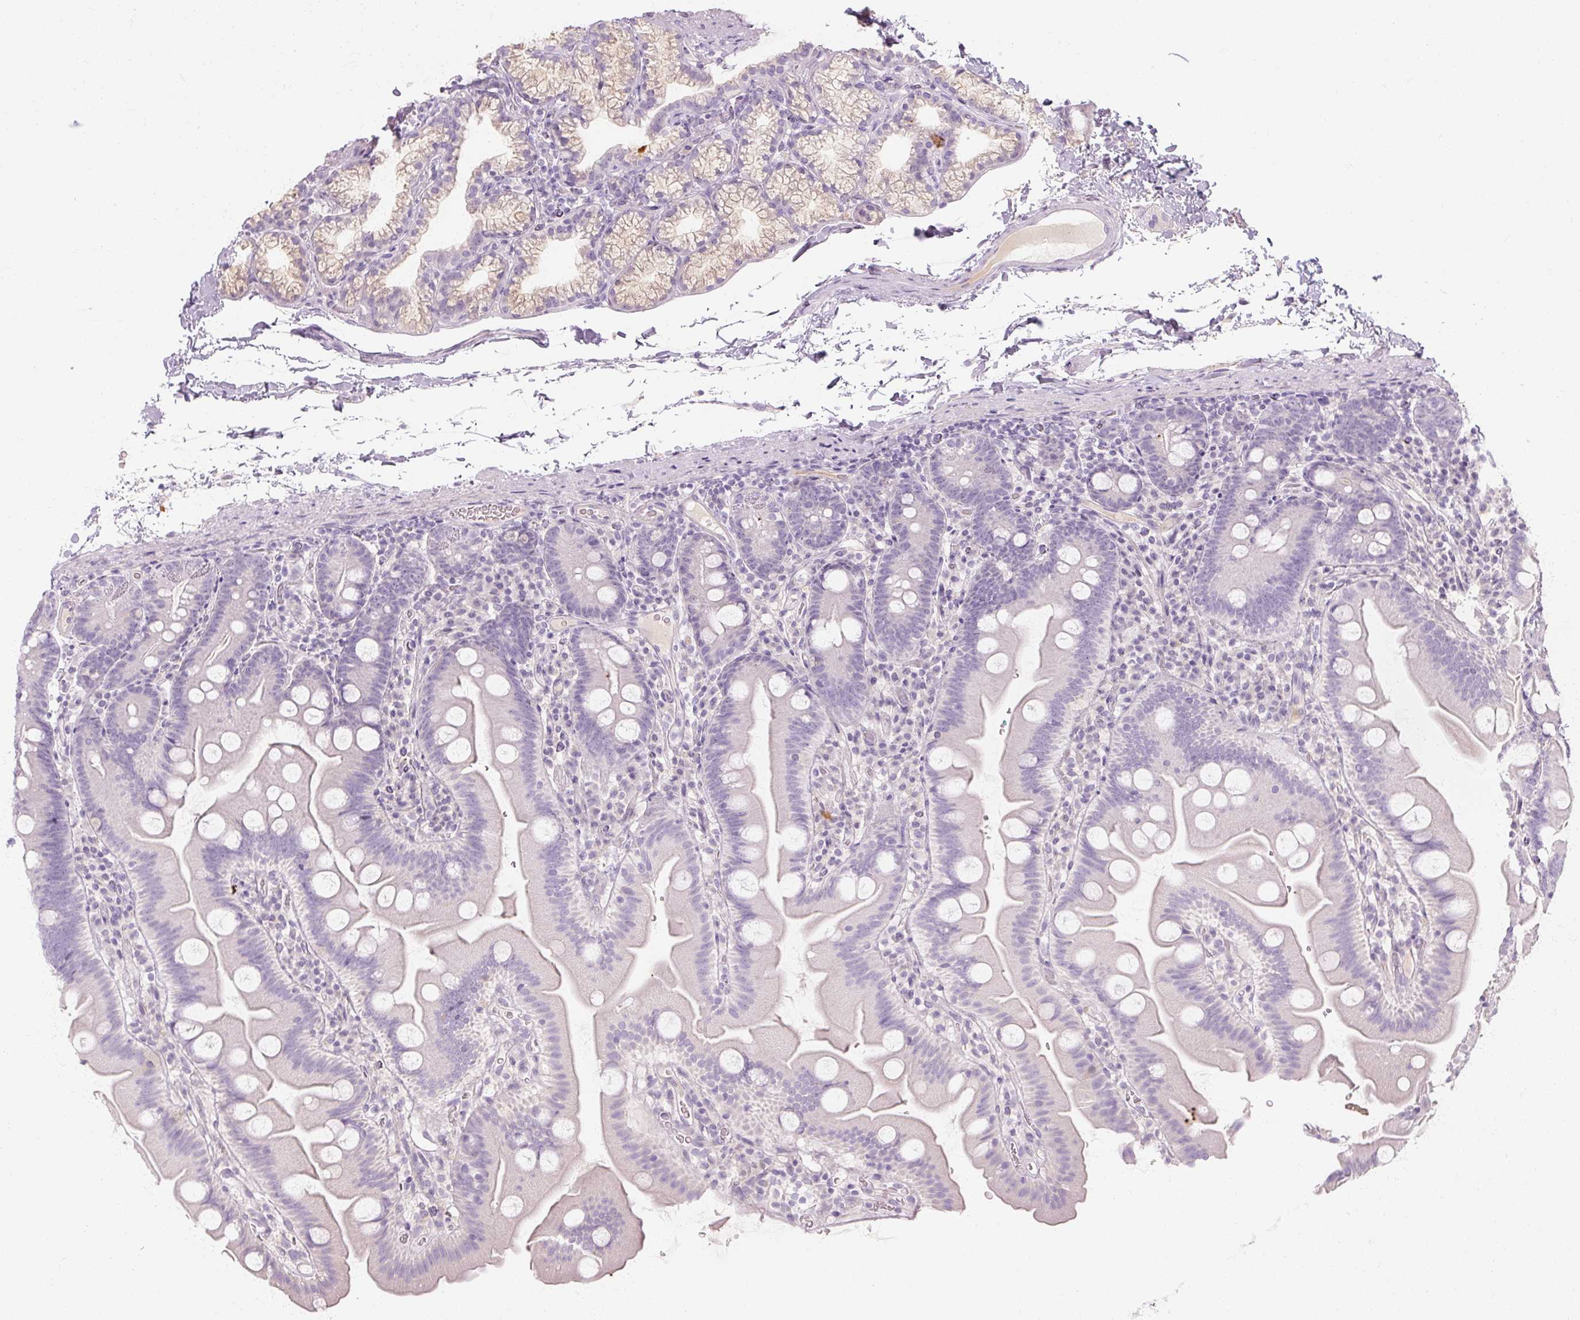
{"staining": {"intensity": "negative", "quantity": "none", "location": "none"}, "tissue": "small intestine", "cell_type": "Glandular cells", "image_type": "normal", "snomed": [{"axis": "morphology", "description": "Normal tissue, NOS"}, {"axis": "topography", "description": "Small intestine"}], "caption": "Immunohistochemical staining of benign human small intestine shows no significant staining in glandular cells. Nuclei are stained in blue.", "gene": "NFE2L3", "patient": {"sex": "female", "age": 68}}